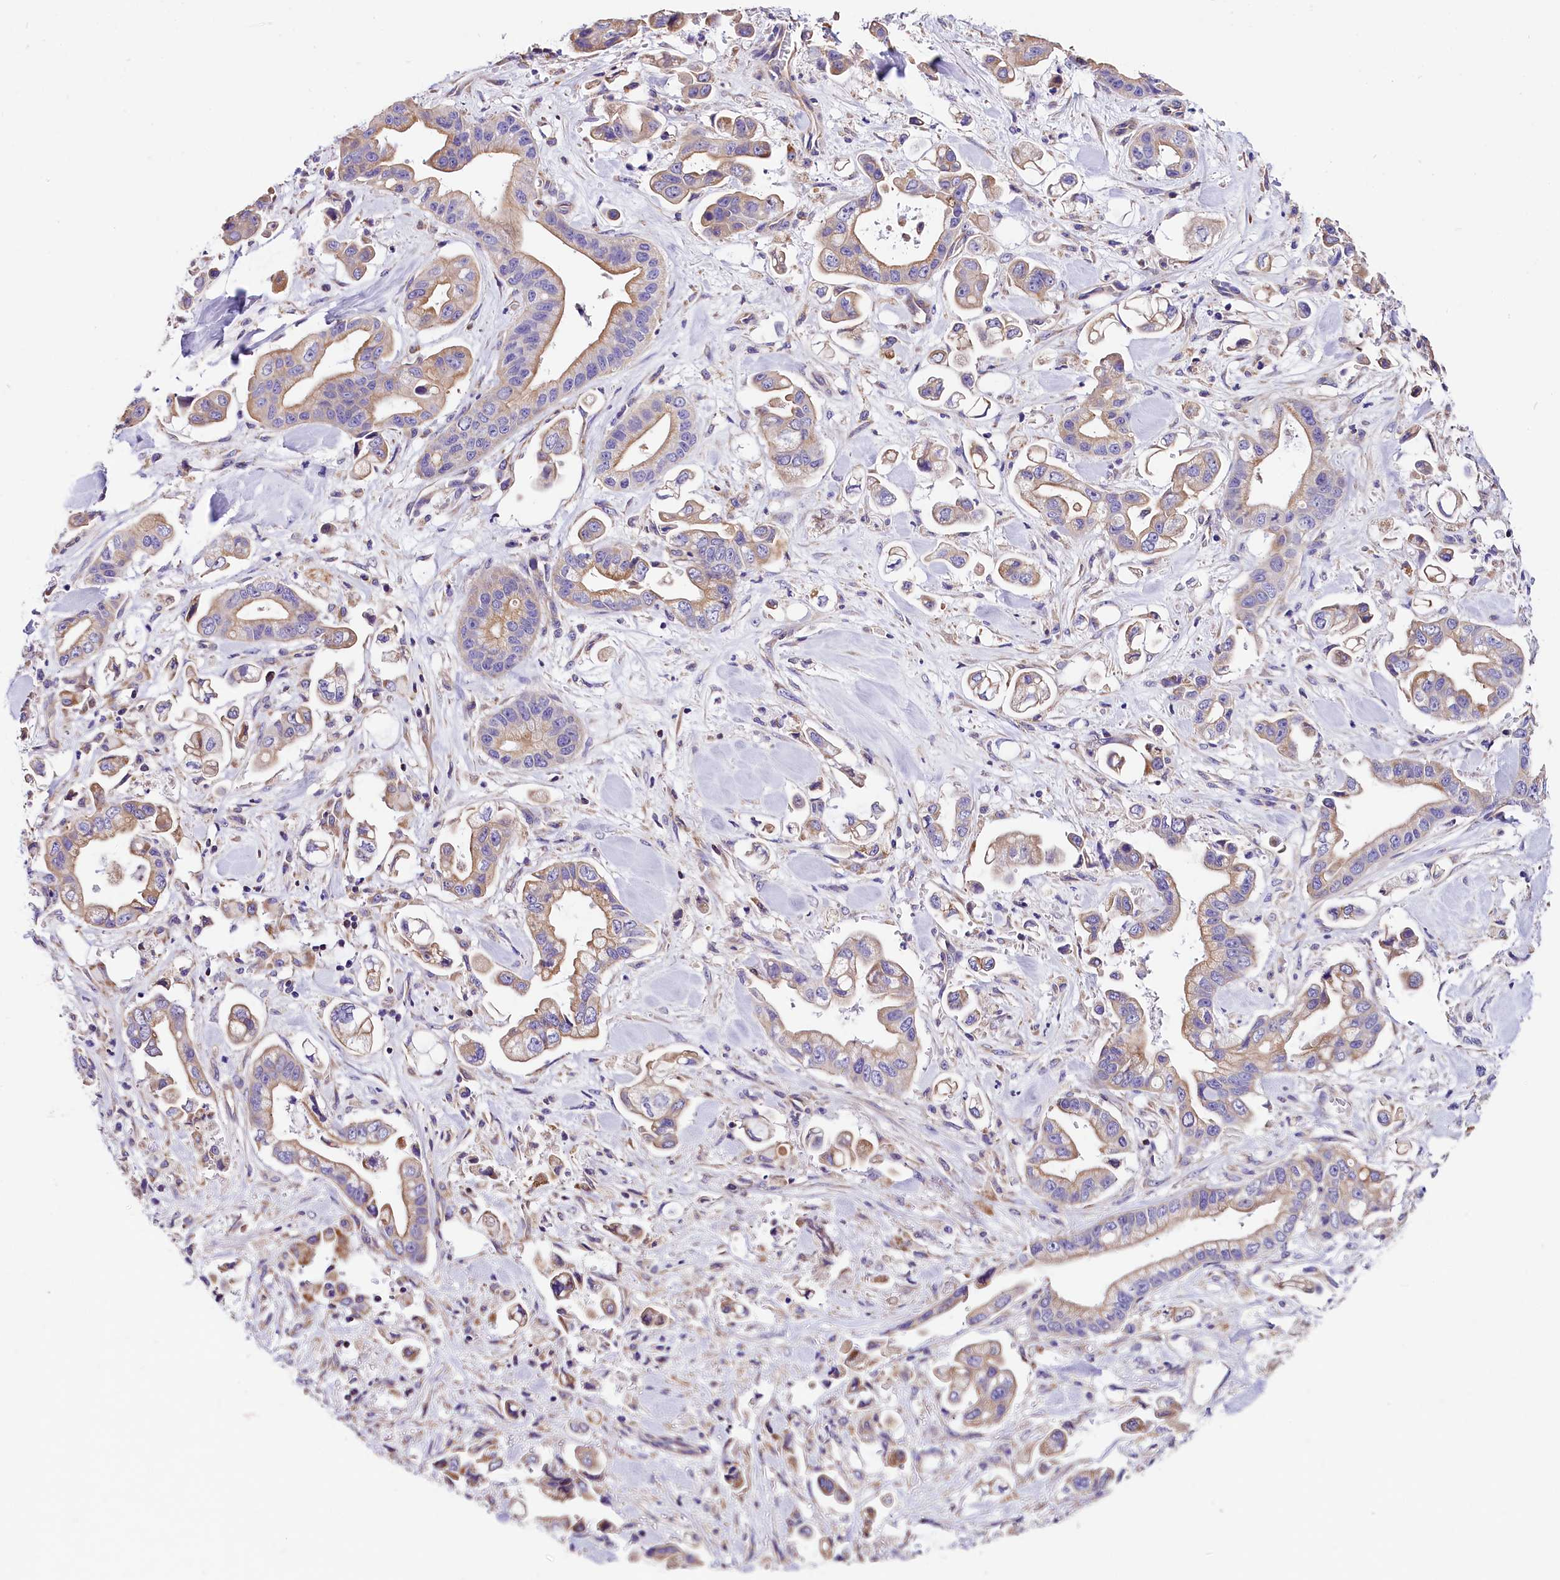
{"staining": {"intensity": "weak", "quantity": "25%-75%", "location": "cytoplasmic/membranous"}, "tissue": "stomach cancer", "cell_type": "Tumor cells", "image_type": "cancer", "snomed": [{"axis": "morphology", "description": "Adenocarcinoma, NOS"}, {"axis": "topography", "description": "Stomach"}], "caption": "Protein expression analysis of stomach cancer (adenocarcinoma) shows weak cytoplasmic/membranous expression in approximately 25%-75% of tumor cells. (Brightfield microscopy of DAB IHC at high magnification).", "gene": "ACAA2", "patient": {"sex": "male", "age": 62}}